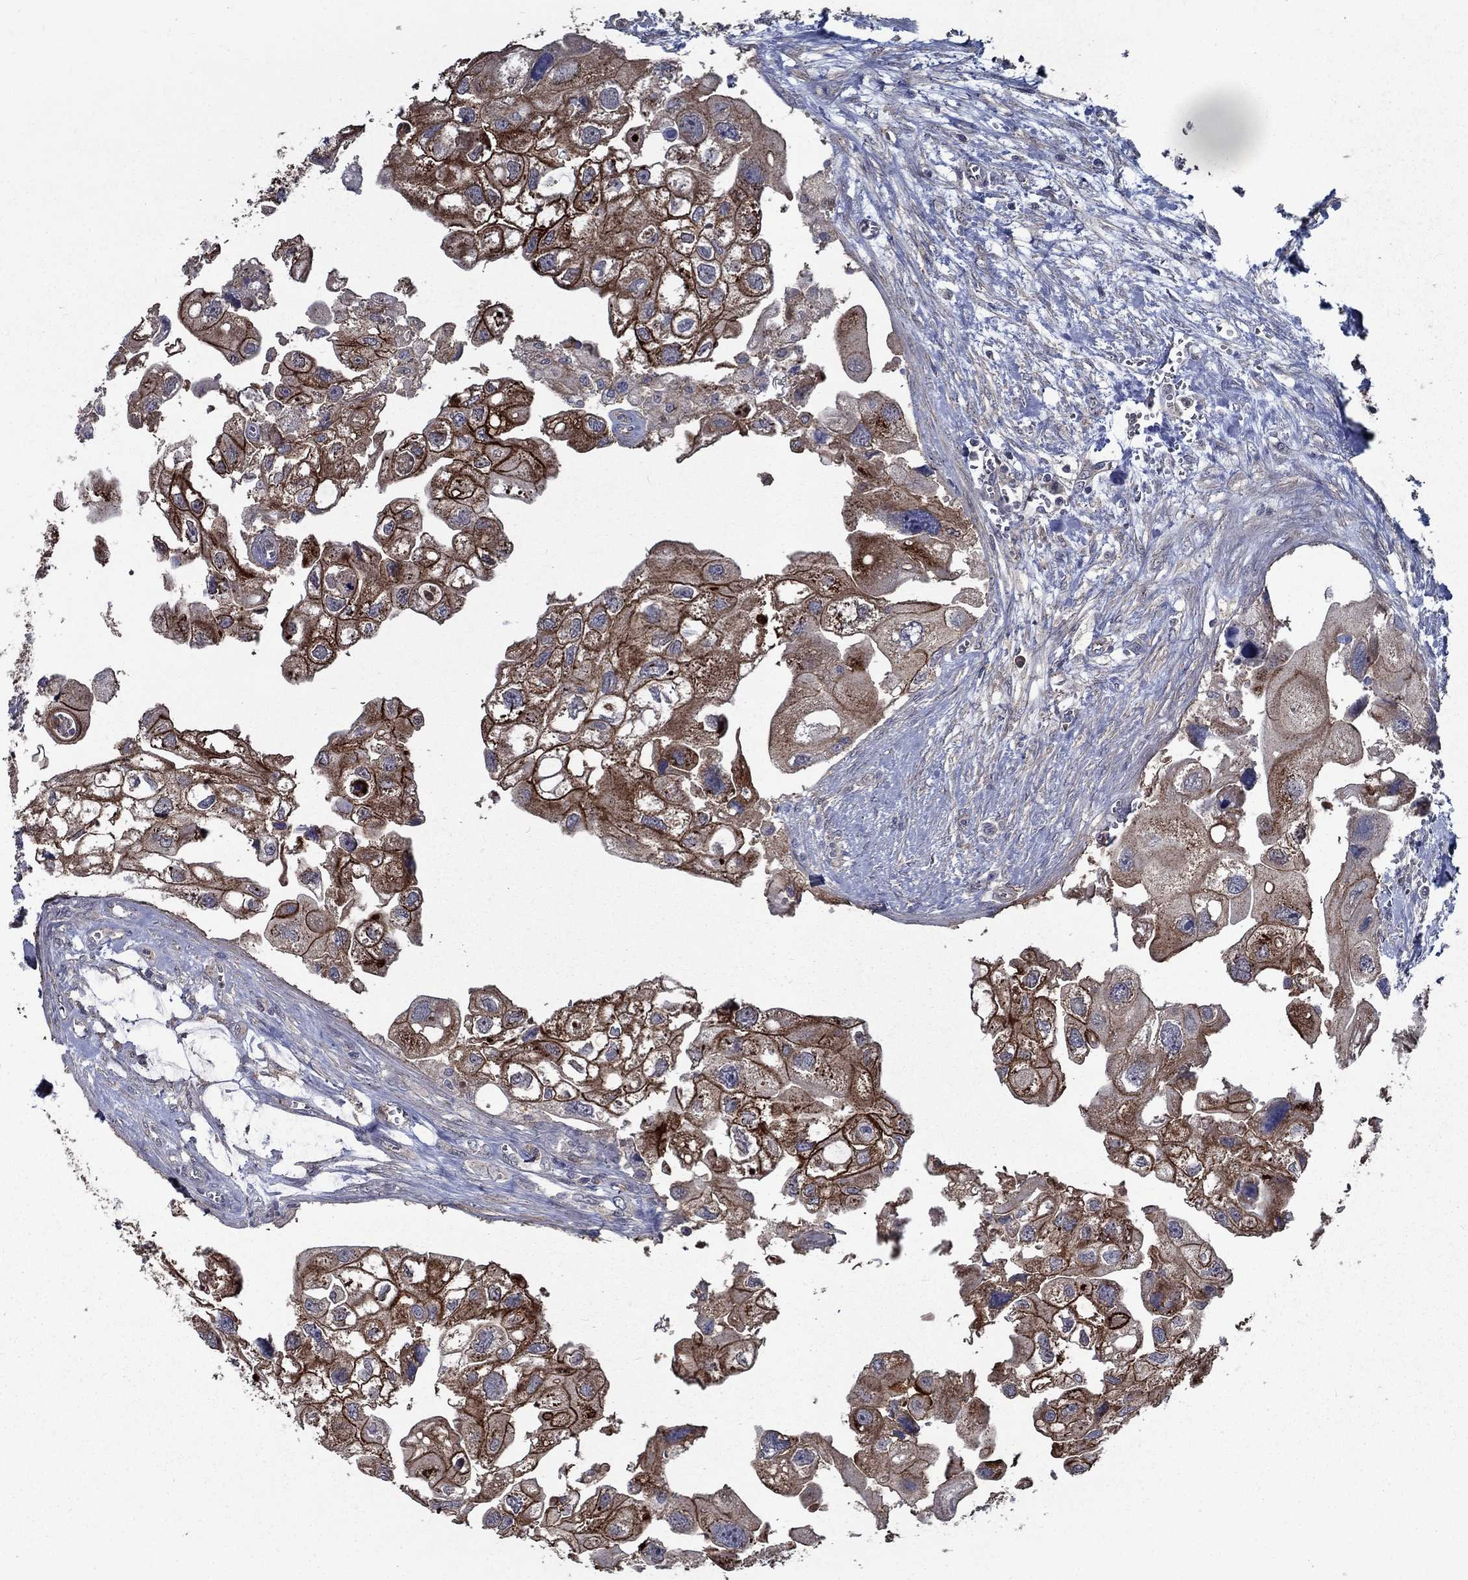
{"staining": {"intensity": "strong", "quantity": "25%-75%", "location": "cytoplasmic/membranous"}, "tissue": "urothelial cancer", "cell_type": "Tumor cells", "image_type": "cancer", "snomed": [{"axis": "morphology", "description": "Urothelial carcinoma, High grade"}, {"axis": "topography", "description": "Urinary bladder"}], "caption": "Urothelial cancer stained for a protein shows strong cytoplasmic/membranous positivity in tumor cells.", "gene": "SLC44A1", "patient": {"sex": "male", "age": 59}}